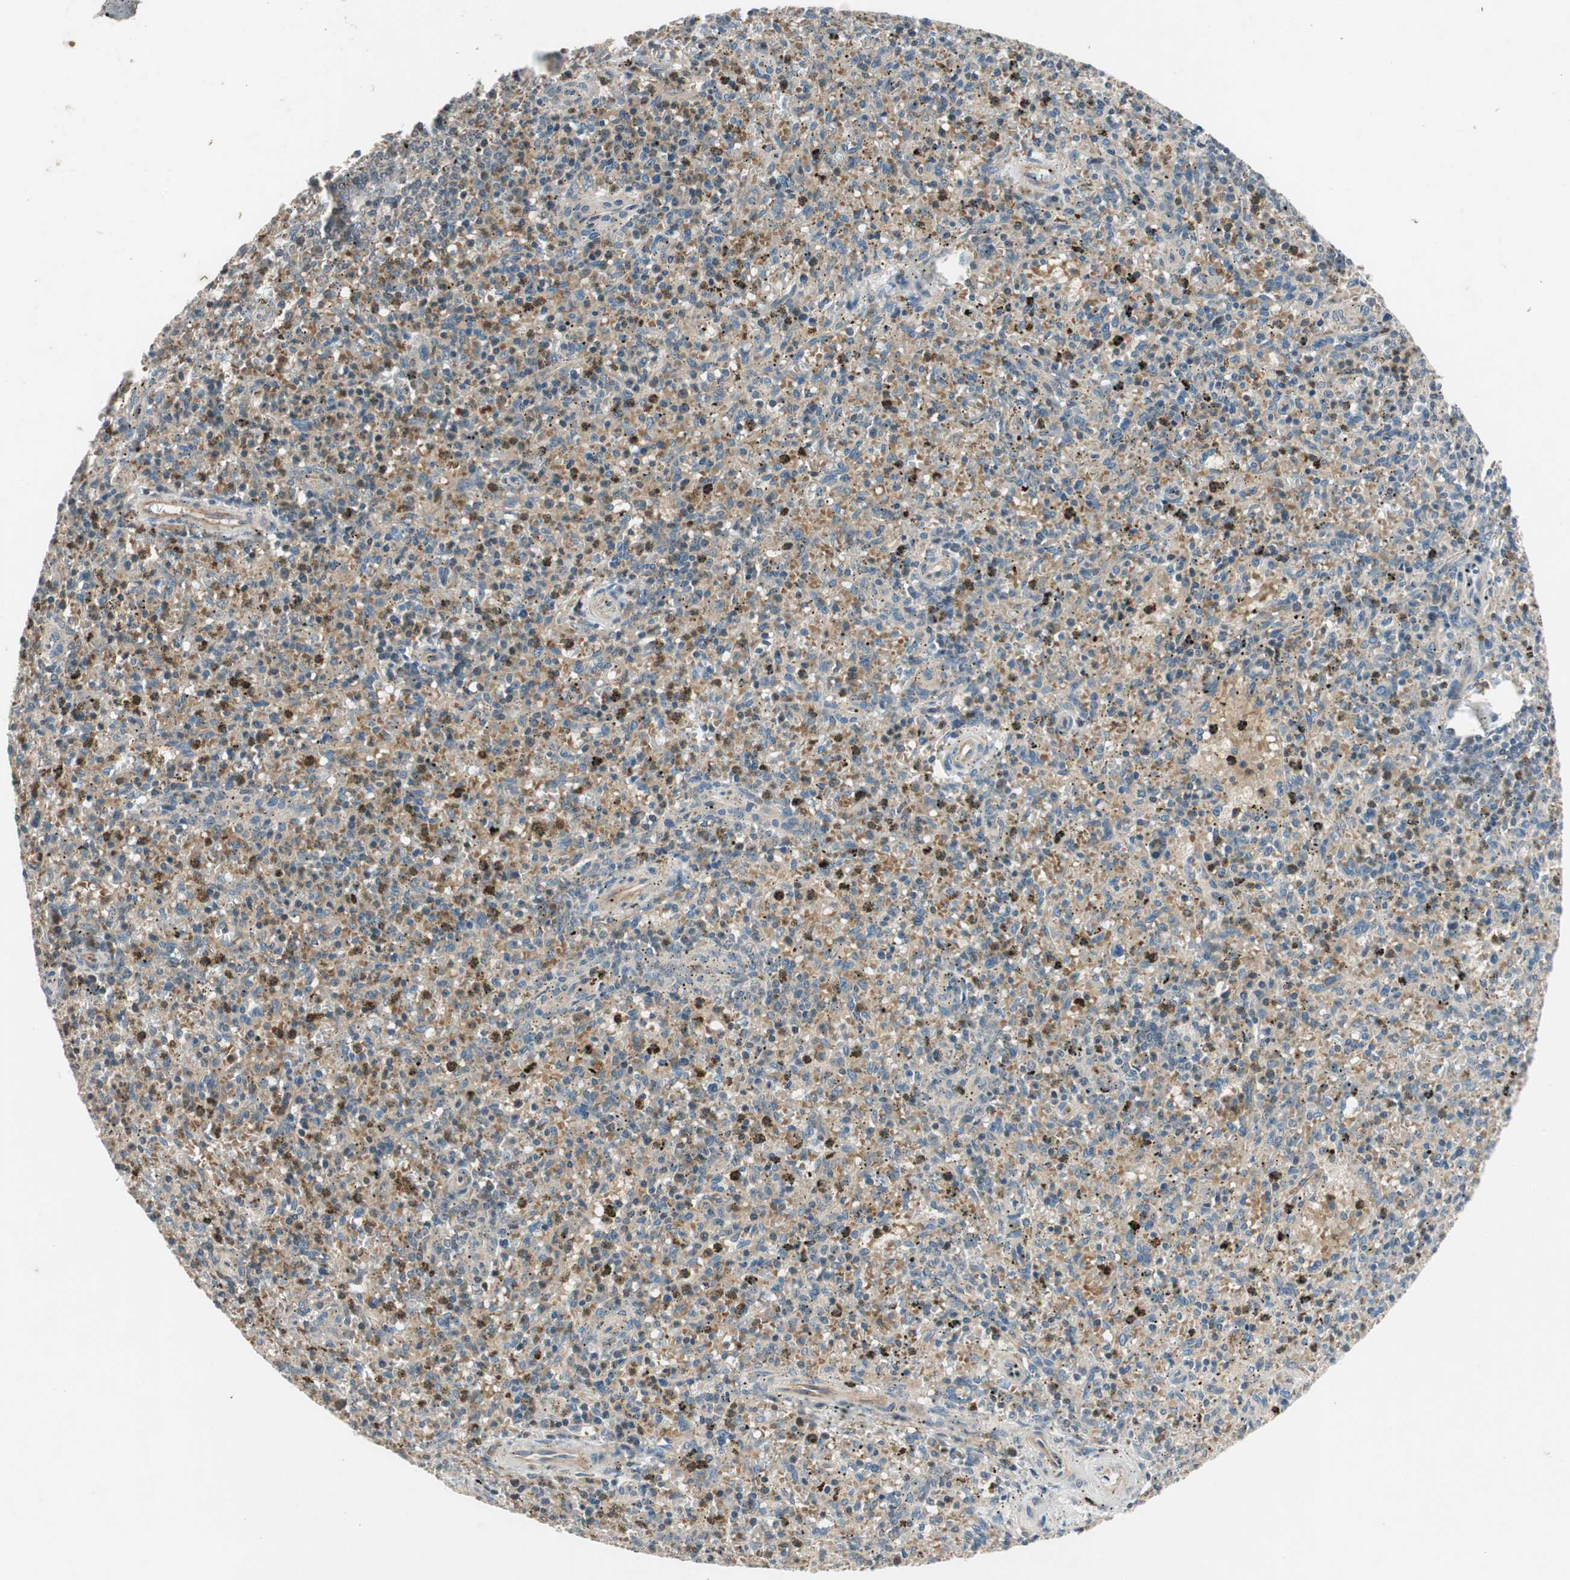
{"staining": {"intensity": "moderate", "quantity": "25%-75%", "location": "cytoplasmic/membranous"}, "tissue": "spleen", "cell_type": "Cells in red pulp", "image_type": "normal", "snomed": [{"axis": "morphology", "description": "Normal tissue, NOS"}, {"axis": "topography", "description": "Spleen"}], "caption": "IHC (DAB) staining of normal human spleen exhibits moderate cytoplasmic/membranous protein expression in about 25%-75% of cells in red pulp. (DAB (3,3'-diaminobenzidine) = brown stain, brightfield microscopy at high magnification).", "gene": "GCLM", "patient": {"sex": "male", "age": 72}}